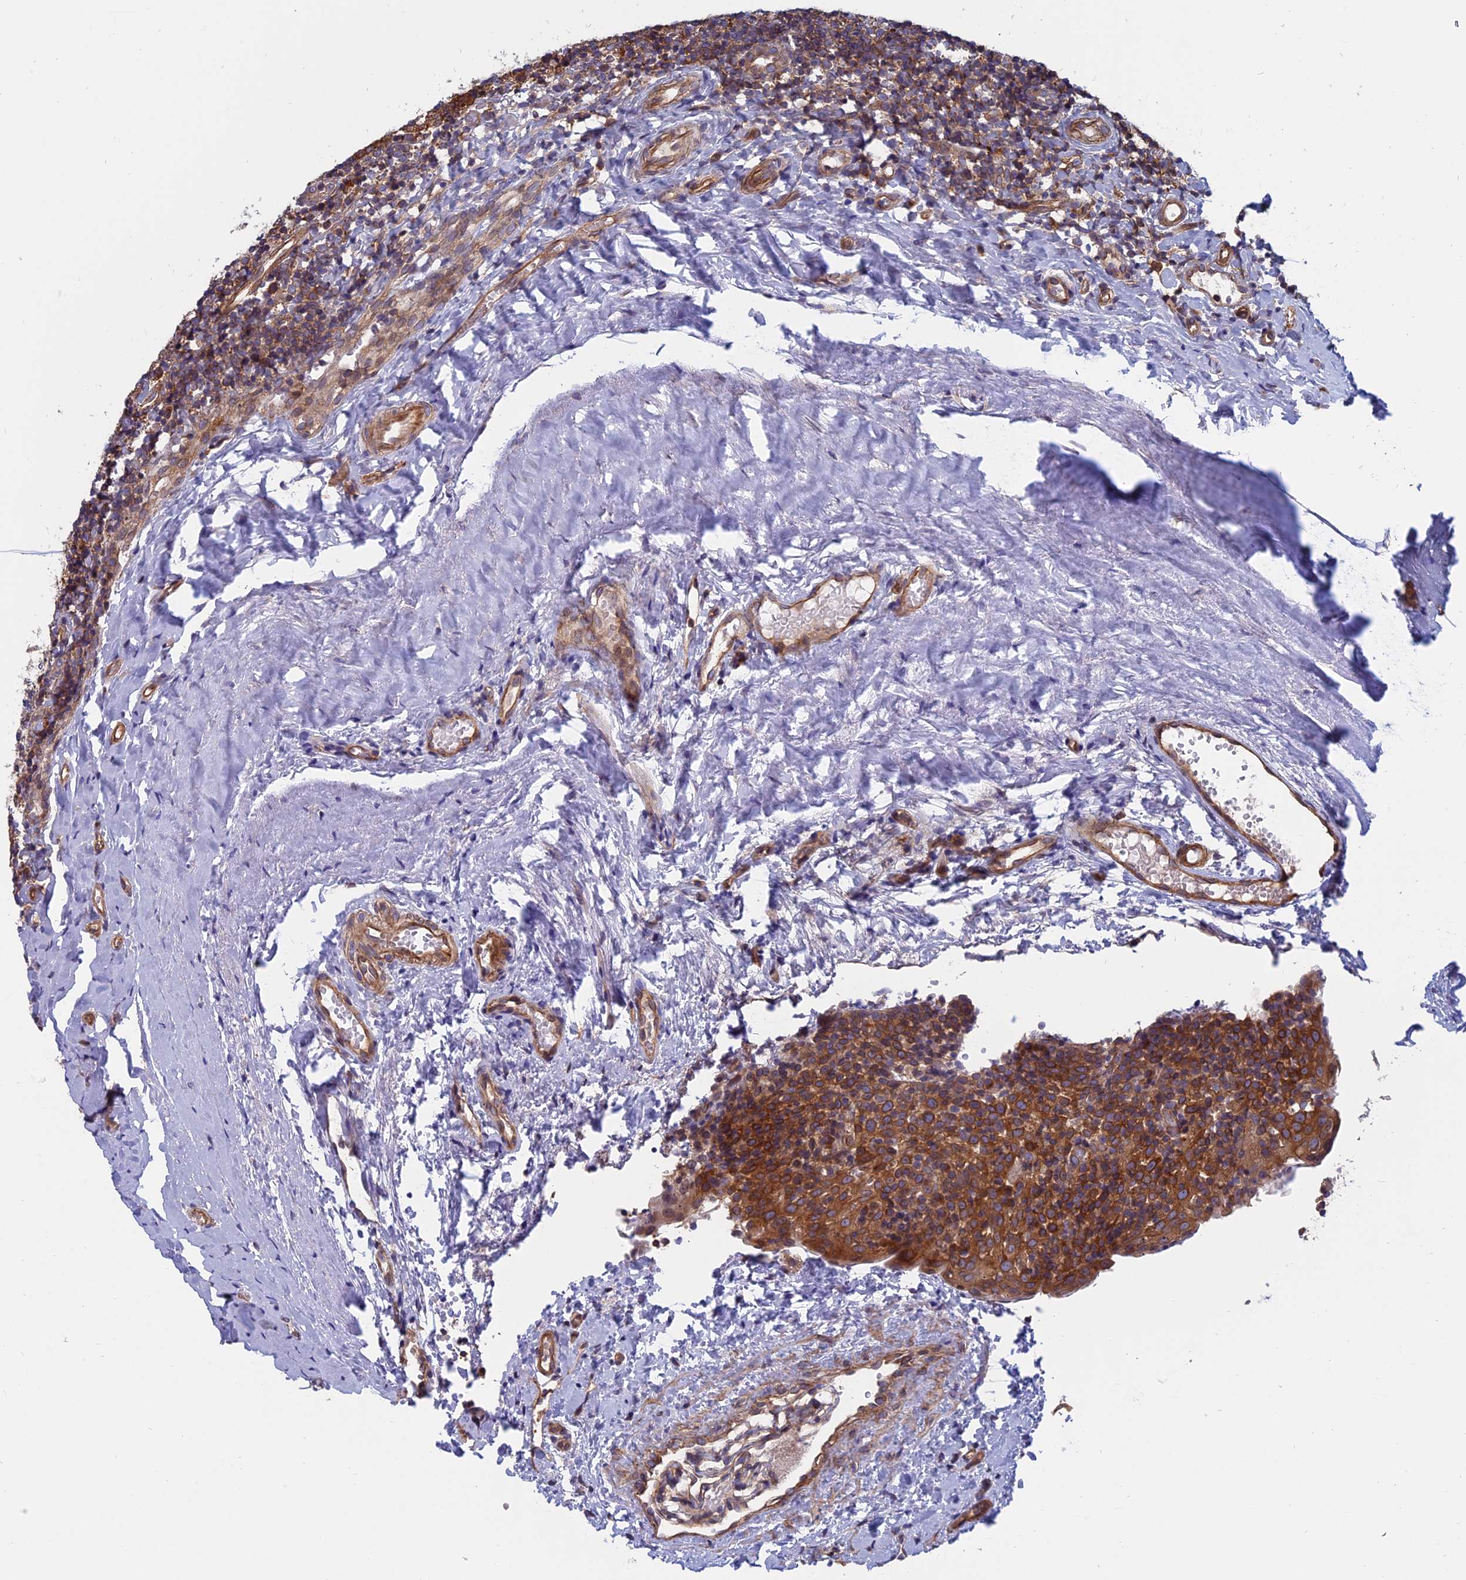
{"staining": {"intensity": "moderate", "quantity": ">75%", "location": "cytoplasmic/membranous"}, "tissue": "tonsil", "cell_type": "Germinal center cells", "image_type": "normal", "snomed": [{"axis": "morphology", "description": "Normal tissue, NOS"}, {"axis": "topography", "description": "Tonsil"}], "caption": "Immunohistochemical staining of normal human tonsil shows moderate cytoplasmic/membranous protein staining in approximately >75% of germinal center cells.", "gene": "NAA10", "patient": {"sex": "female", "age": 19}}